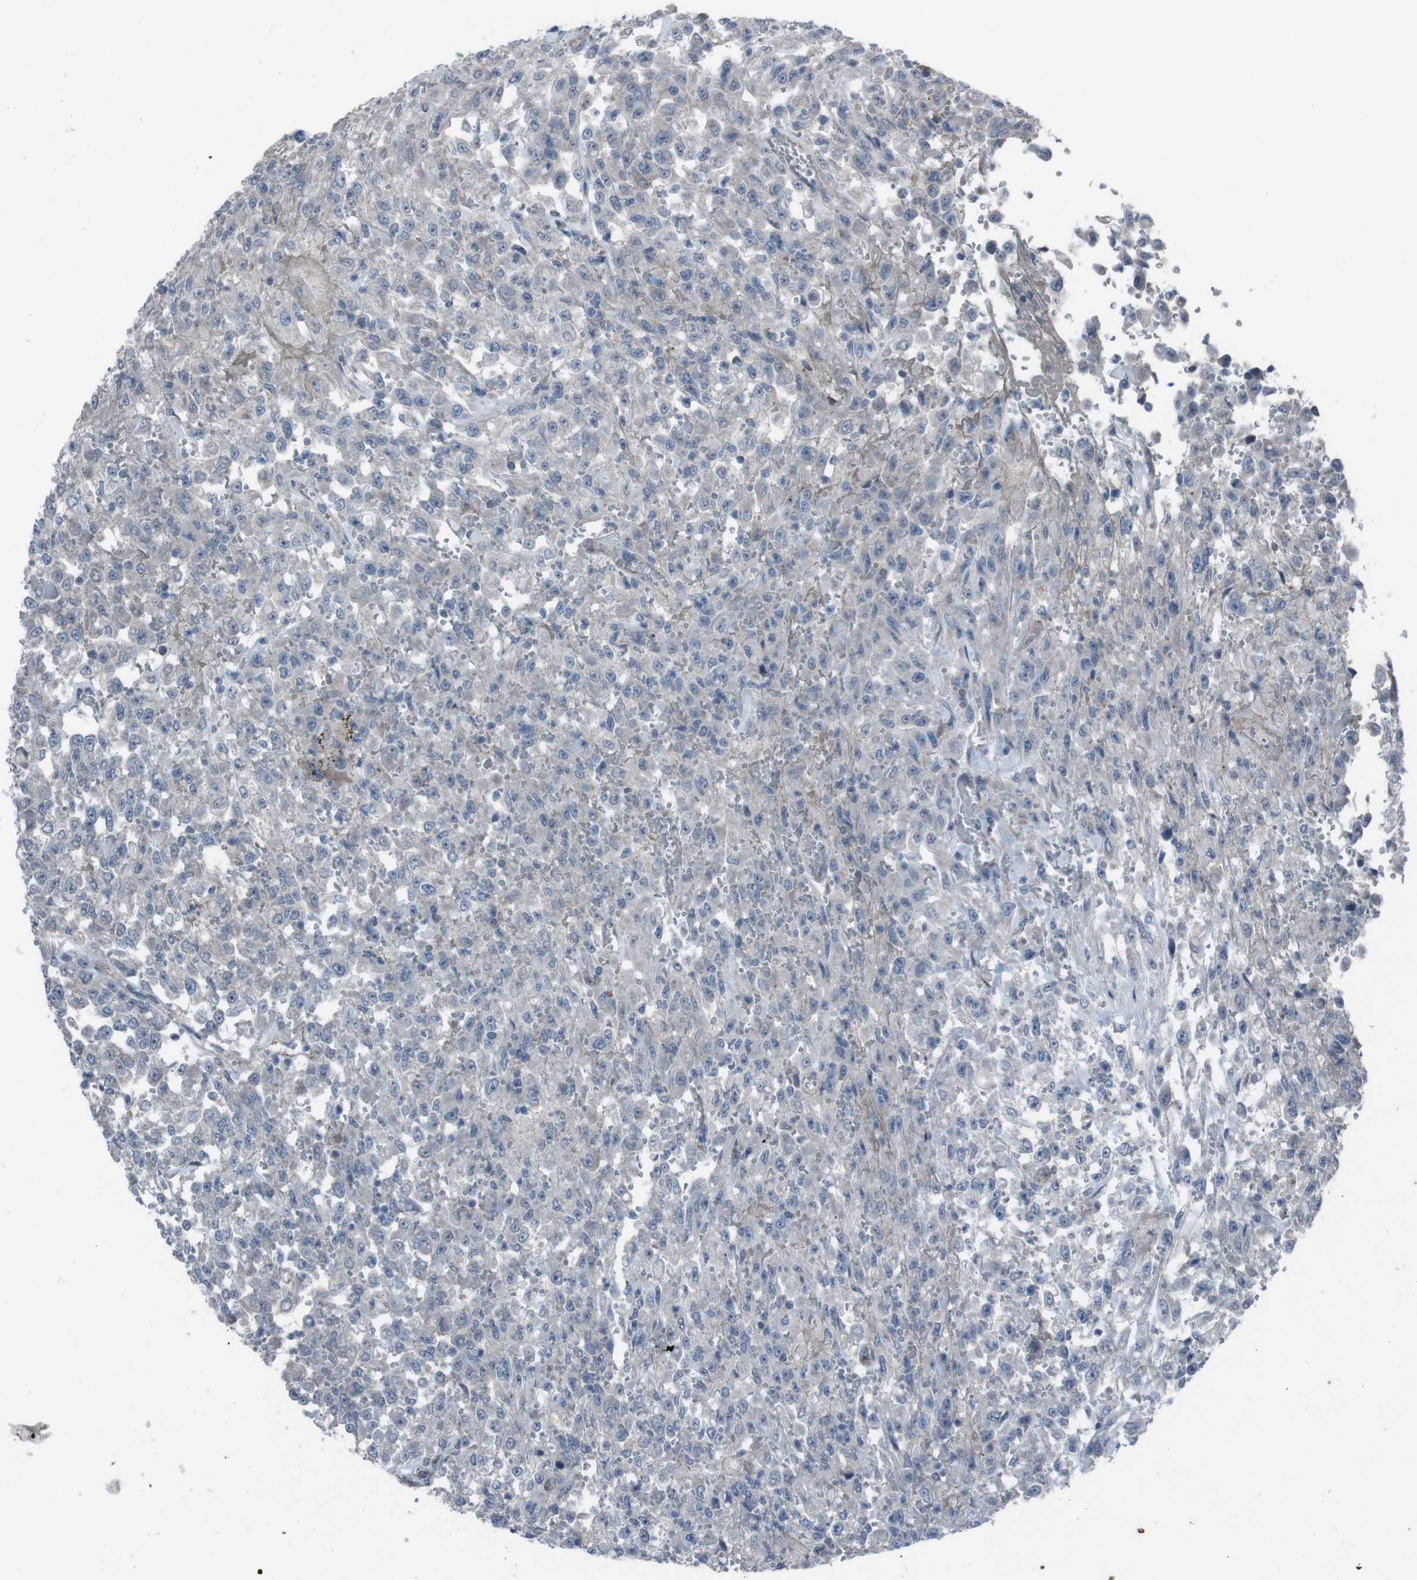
{"staining": {"intensity": "negative", "quantity": "none", "location": "none"}, "tissue": "urothelial cancer", "cell_type": "Tumor cells", "image_type": "cancer", "snomed": [{"axis": "morphology", "description": "Urothelial carcinoma, High grade"}, {"axis": "topography", "description": "Urinary bladder"}], "caption": "Protein analysis of urothelial cancer reveals no significant expression in tumor cells.", "gene": "EFNA5", "patient": {"sex": "male", "age": 46}}